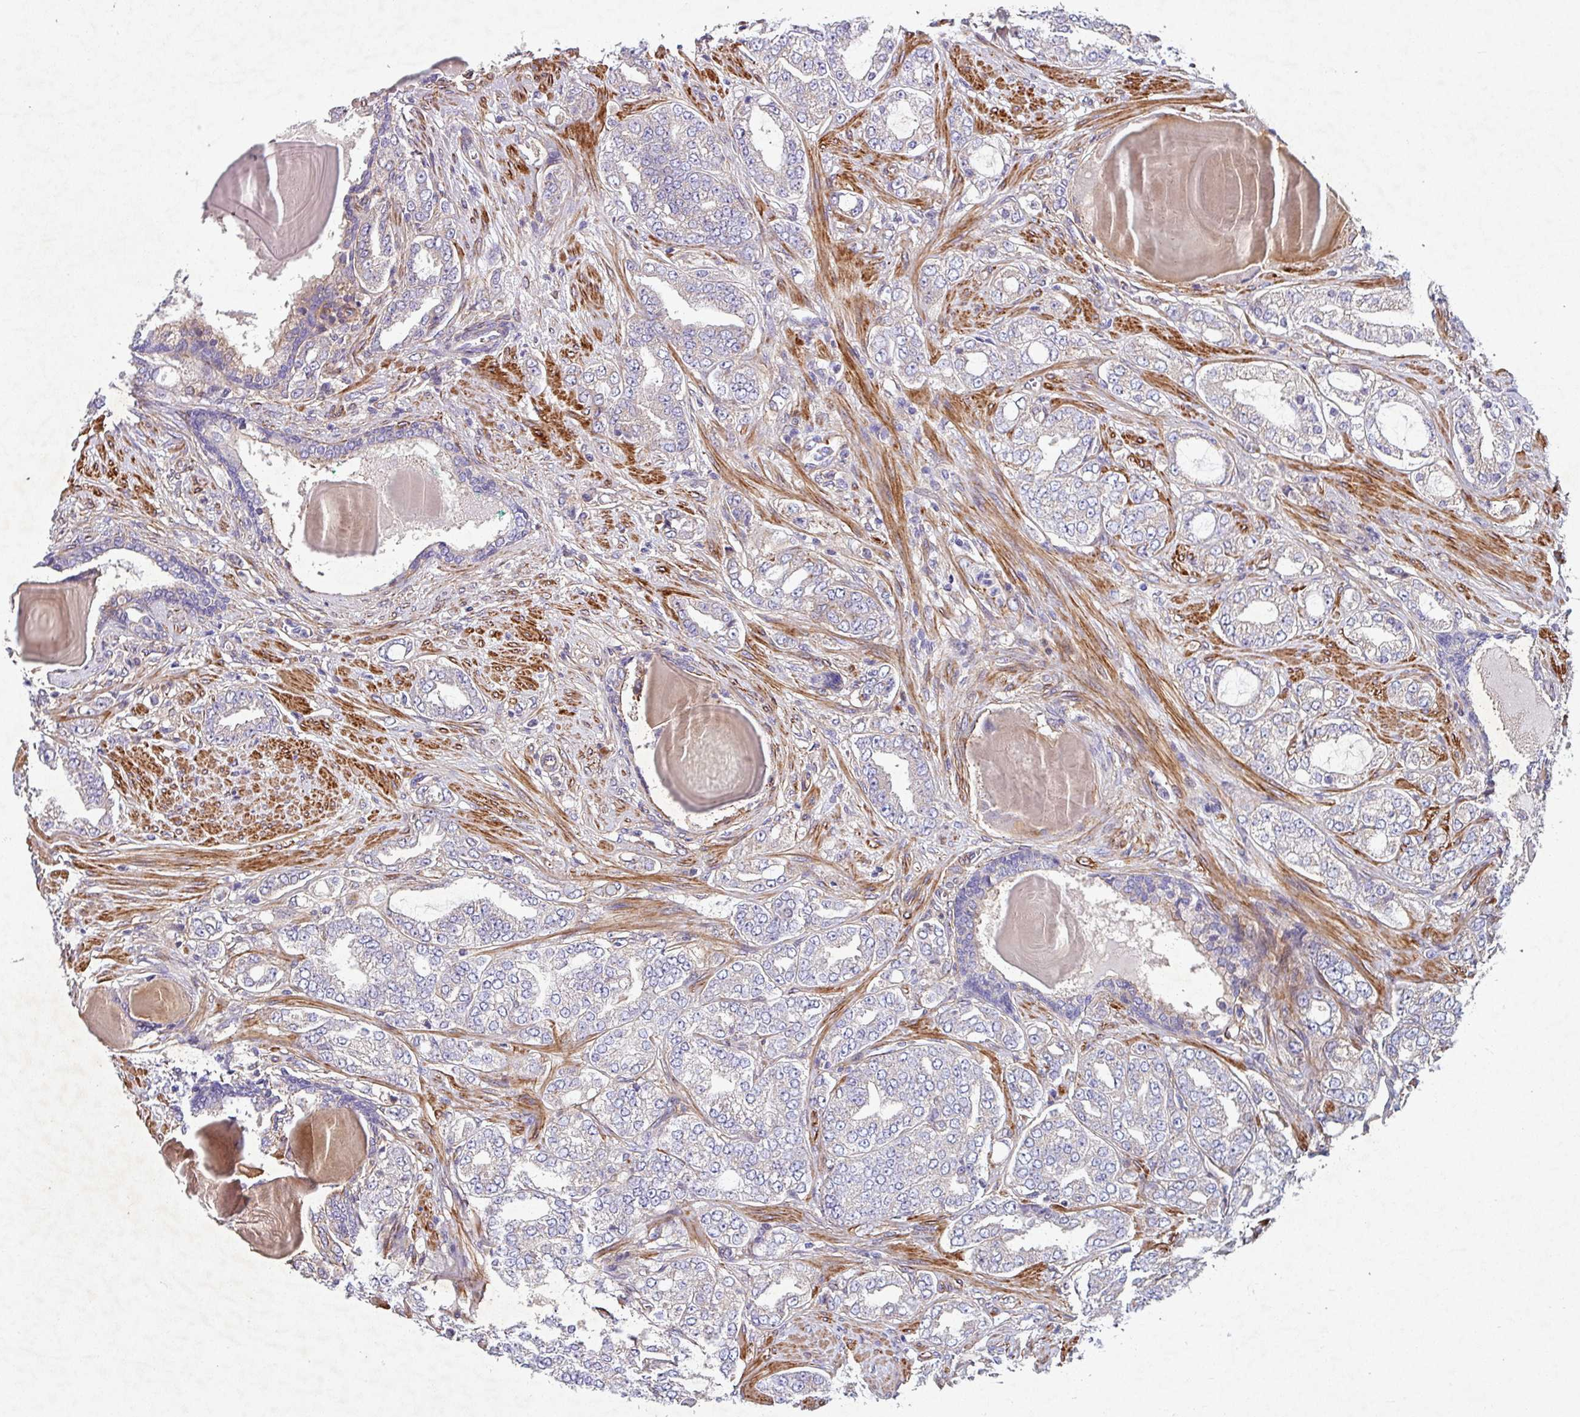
{"staining": {"intensity": "weak", "quantity": "<25%", "location": "cytoplasmic/membranous"}, "tissue": "prostate cancer", "cell_type": "Tumor cells", "image_type": "cancer", "snomed": [{"axis": "morphology", "description": "Adenocarcinoma, High grade"}, {"axis": "topography", "description": "Prostate"}], "caption": "DAB (3,3'-diaminobenzidine) immunohistochemical staining of human prostate cancer (high-grade adenocarcinoma) exhibits no significant staining in tumor cells.", "gene": "ATP2C2", "patient": {"sex": "male", "age": 64}}